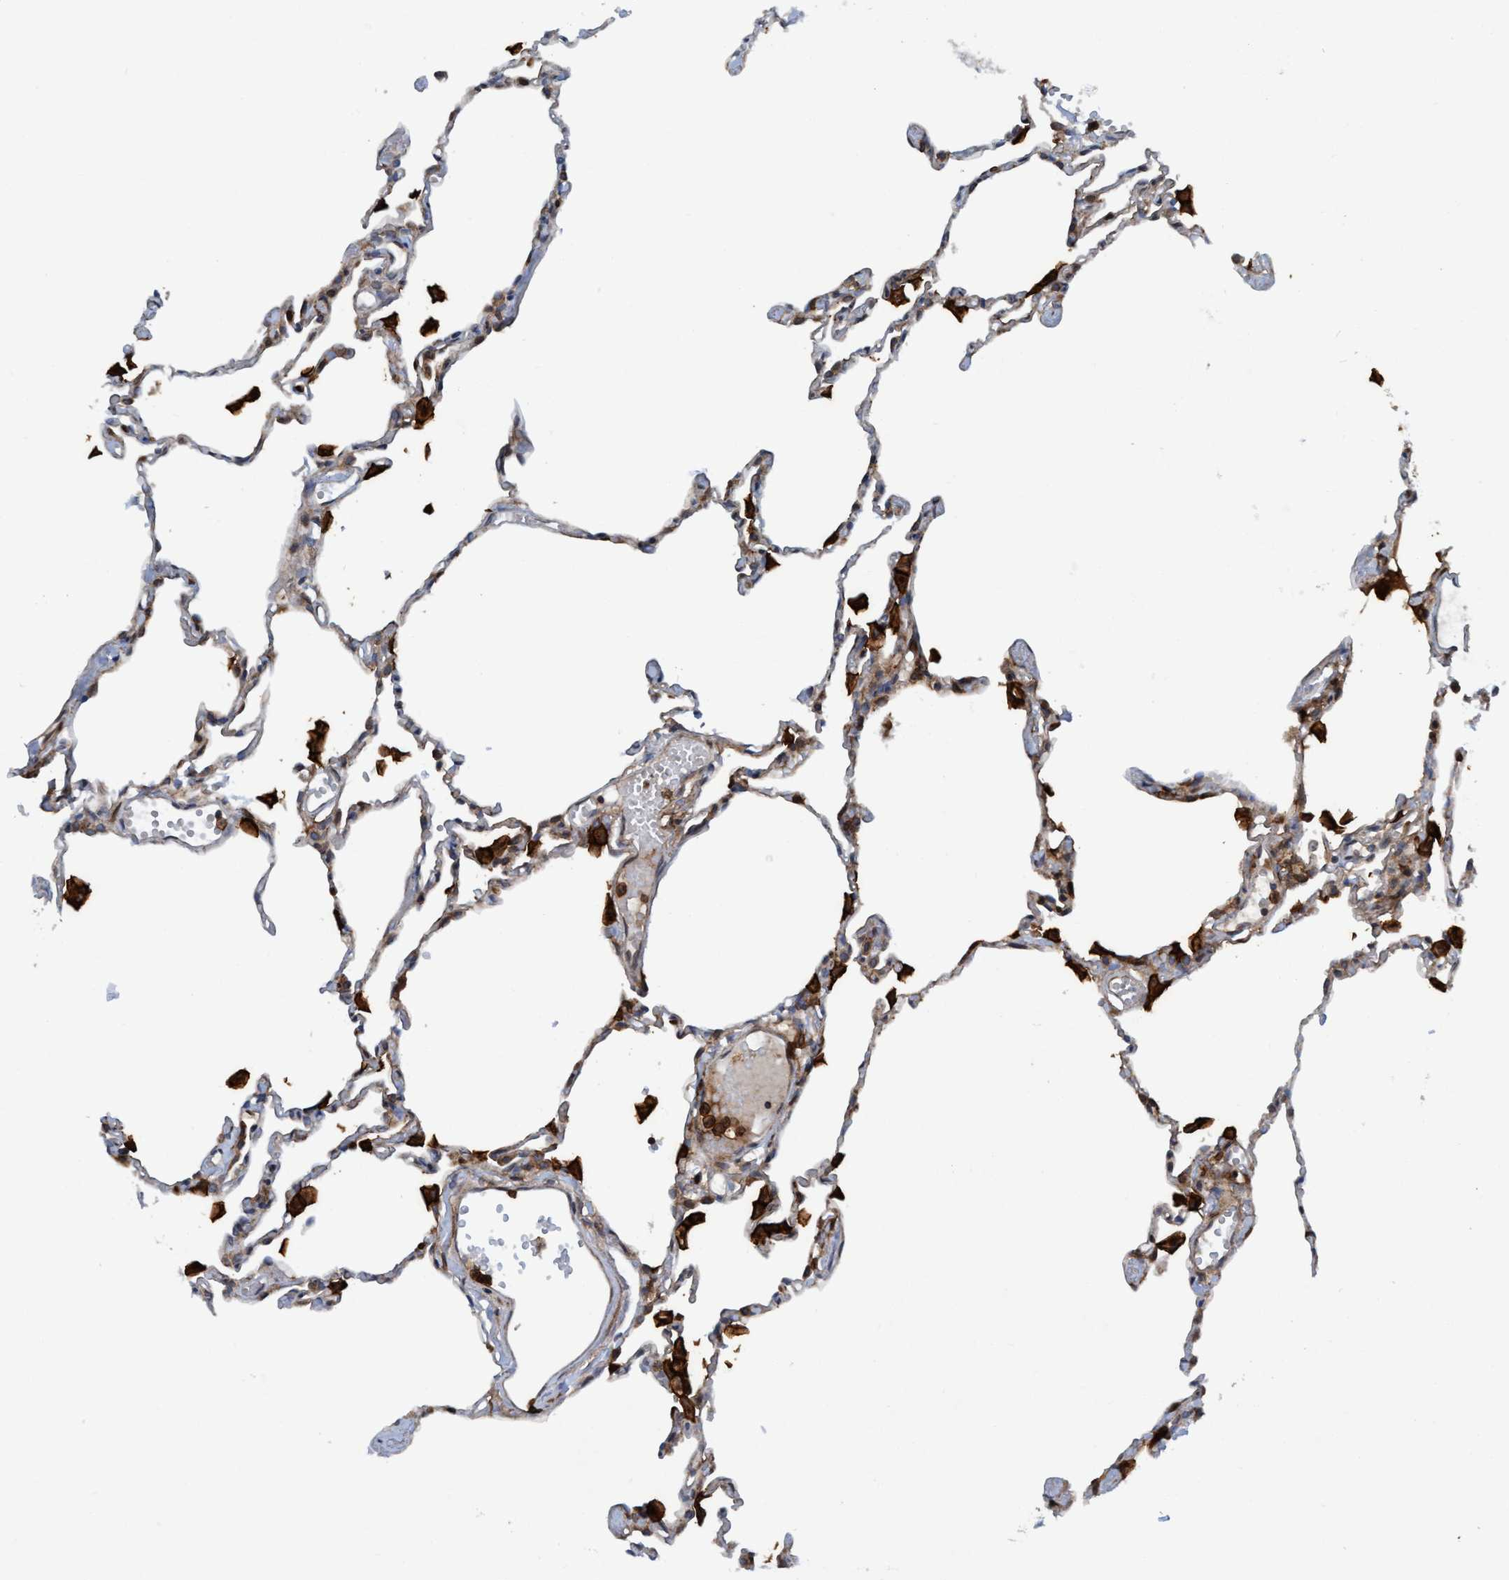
{"staining": {"intensity": "weak", "quantity": "<25%", "location": "cytoplasmic/membranous"}, "tissue": "lung", "cell_type": "Alveolar cells", "image_type": "normal", "snomed": [{"axis": "morphology", "description": "Normal tissue, NOS"}, {"axis": "topography", "description": "Lung"}], "caption": "The immunohistochemistry image has no significant staining in alveolar cells of lung.", "gene": "SLC16A3", "patient": {"sex": "female", "age": 49}}